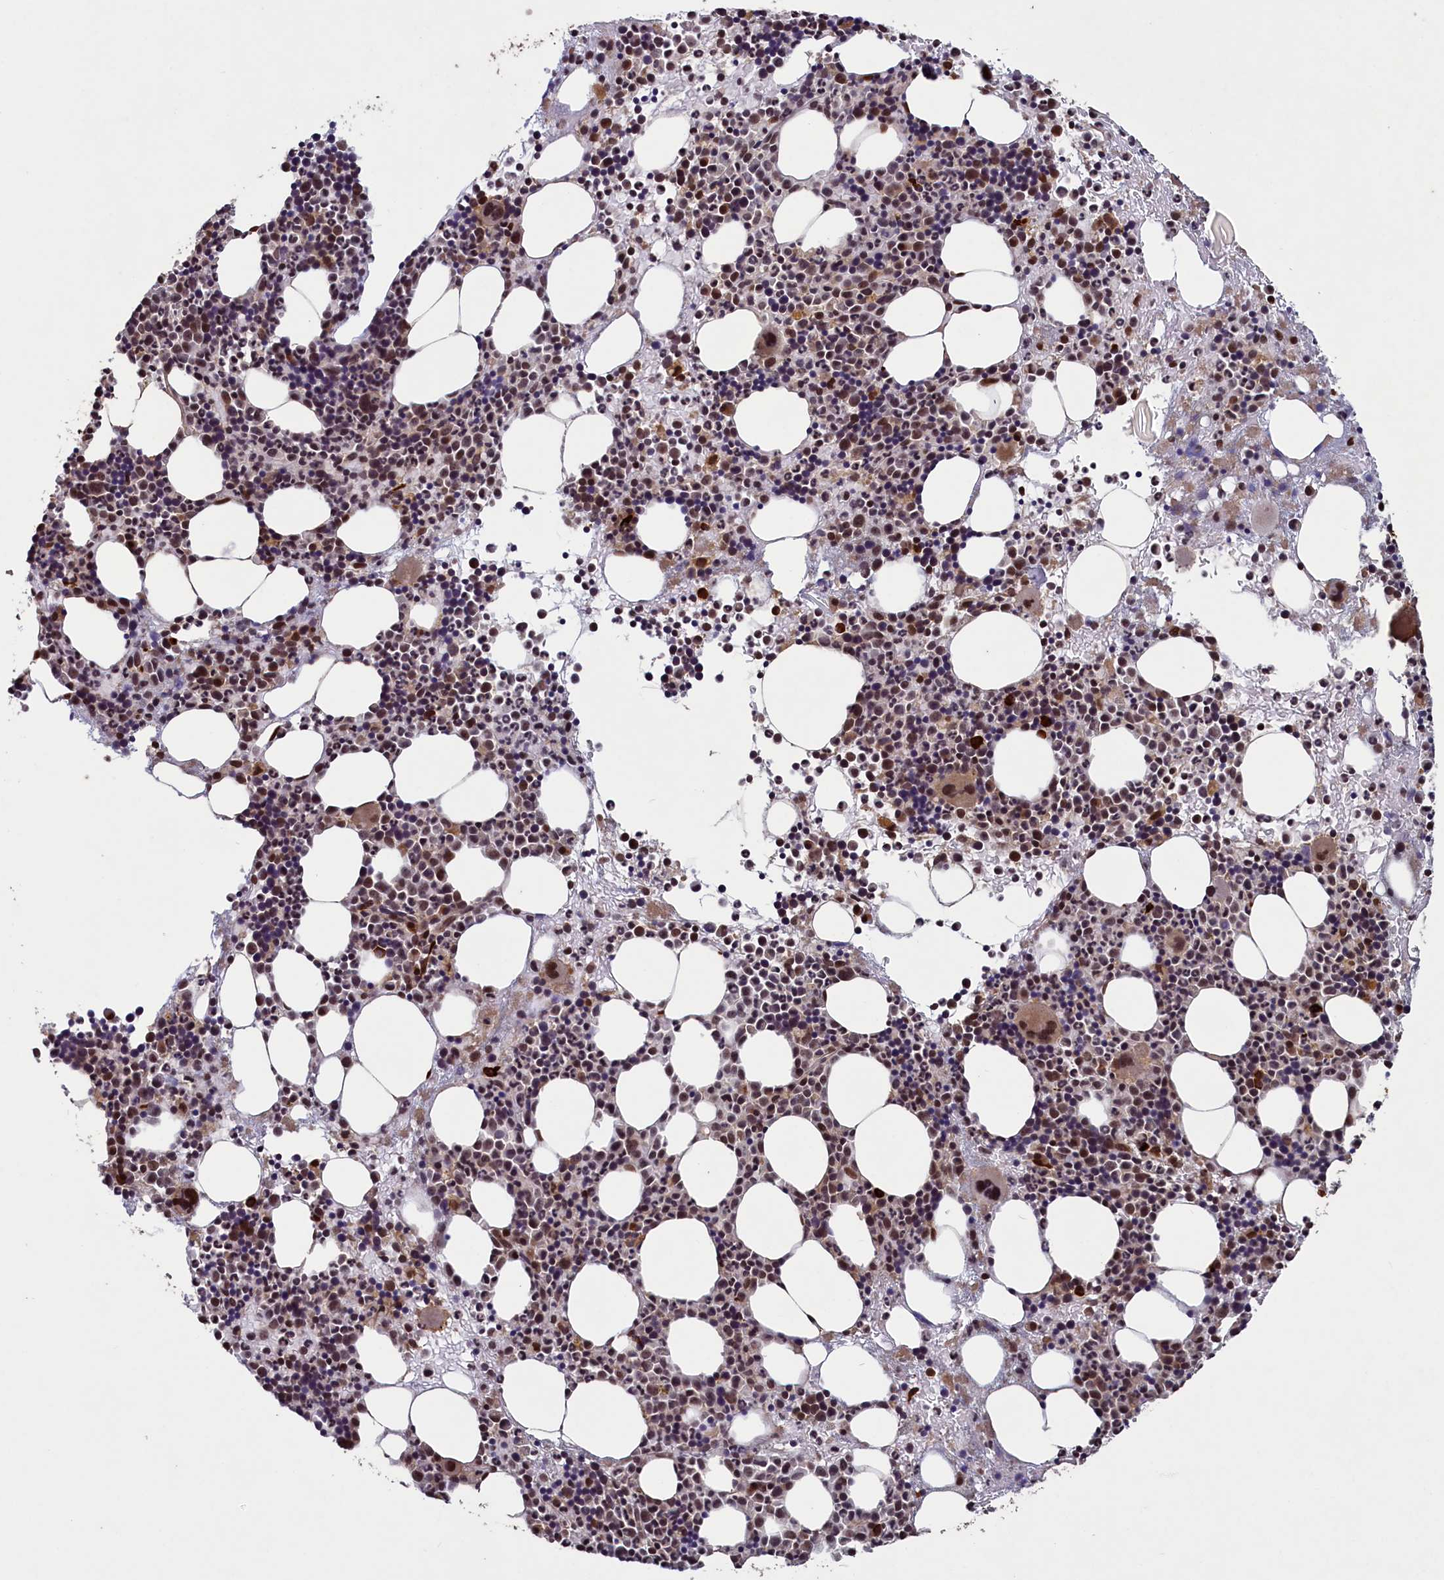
{"staining": {"intensity": "moderate", "quantity": "25%-75%", "location": "nuclear"}, "tissue": "bone marrow", "cell_type": "Hematopoietic cells", "image_type": "normal", "snomed": [{"axis": "morphology", "description": "Normal tissue, NOS"}, {"axis": "topography", "description": "Bone marrow"}], "caption": "Immunohistochemistry of unremarkable human bone marrow reveals medium levels of moderate nuclear positivity in about 25%-75% of hematopoietic cells.", "gene": "NAE1", "patient": {"sex": "male", "age": 51}}